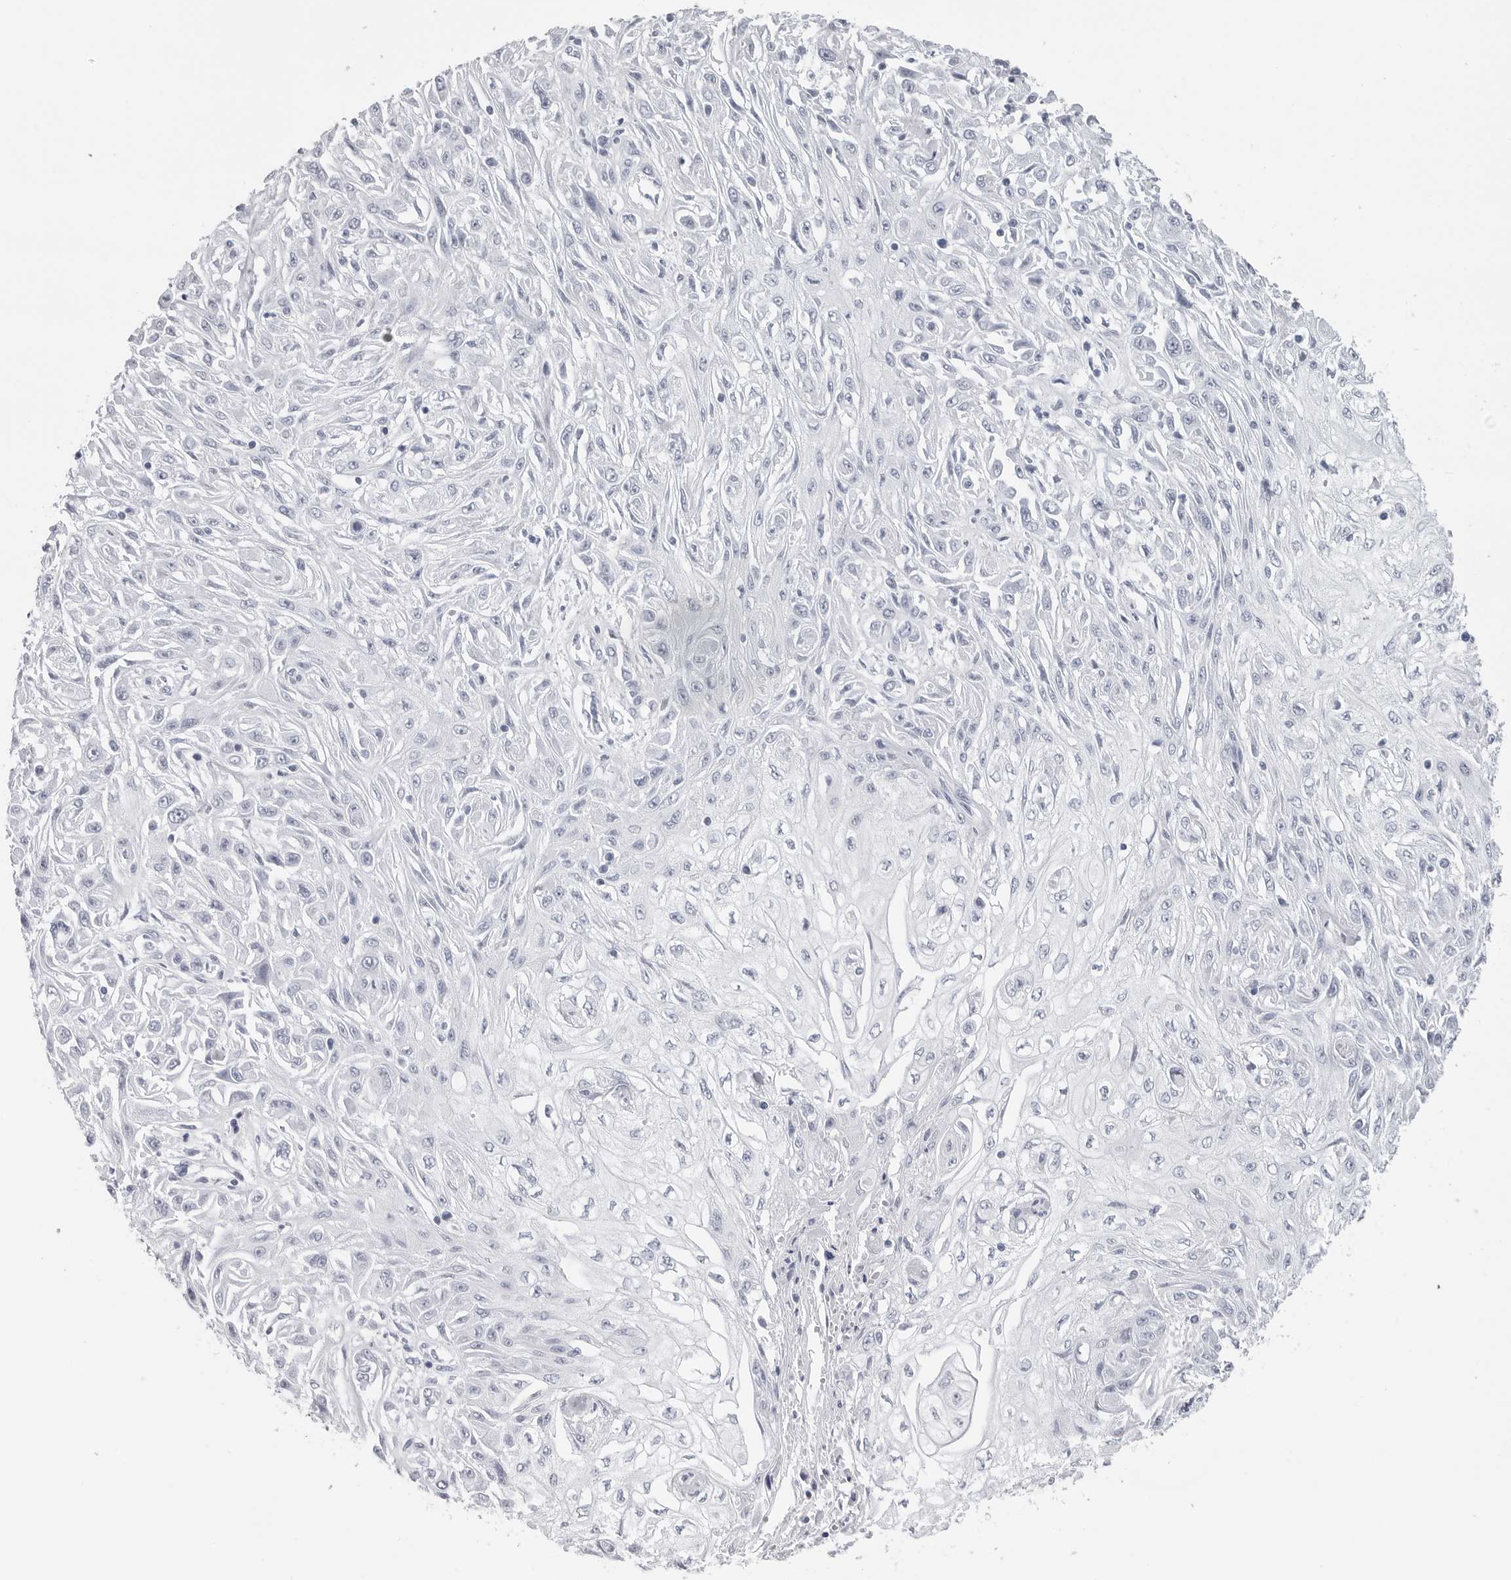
{"staining": {"intensity": "negative", "quantity": "none", "location": "none"}, "tissue": "skin cancer", "cell_type": "Tumor cells", "image_type": "cancer", "snomed": [{"axis": "morphology", "description": "Squamous cell carcinoma, NOS"}, {"axis": "morphology", "description": "Squamous cell carcinoma, metastatic, NOS"}, {"axis": "topography", "description": "Skin"}, {"axis": "topography", "description": "Lymph node"}], "caption": "Immunohistochemistry (IHC) photomicrograph of human skin metastatic squamous cell carcinoma stained for a protein (brown), which displays no expression in tumor cells. (DAB IHC with hematoxylin counter stain).", "gene": "CST2", "patient": {"sex": "male", "age": 75}}